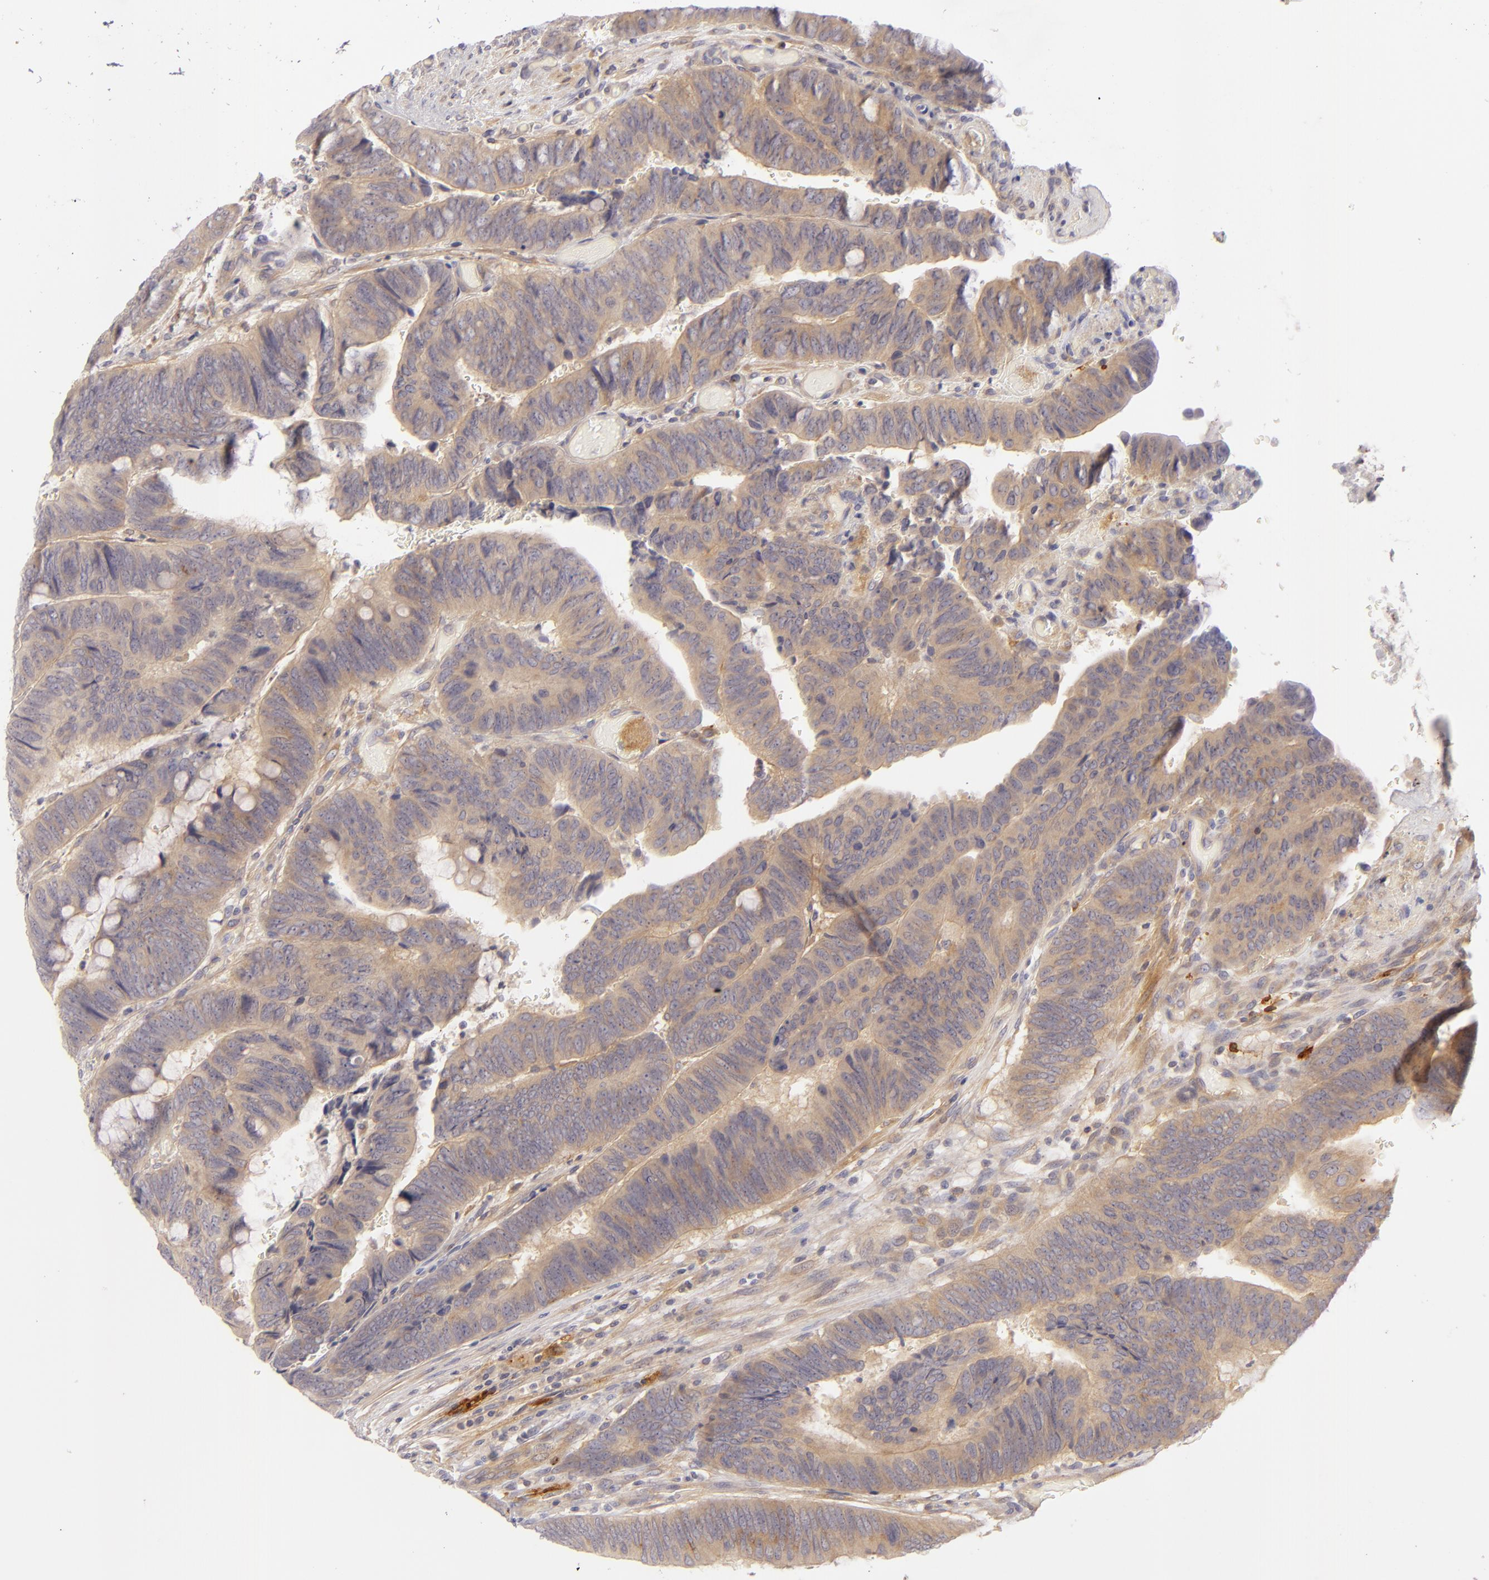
{"staining": {"intensity": "weak", "quantity": ">75%", "location": "cytoplasmic/membranous"}, "tissue": "colorectal cancer", "cell_type": "Tumor cells", "image_type": "cancer", "snomed": [{"axis": "morphology", "description": "Normal tissue, NOS"}, {"axis": "morphology", "description": "Adenocarcinoma, NOS"}, {"axis": "topography", "description": "Rectum"}], "caption": "A brown stain labels weak cytoplasmic/membranous positivity of a protein in human adenocarcinoma (colorectal) tumor cells. (brown staining indicates protein expression, while blue staining denotes nuclei).", "gene": "CD83", "patient": {"sex": "male", "age": 92}}